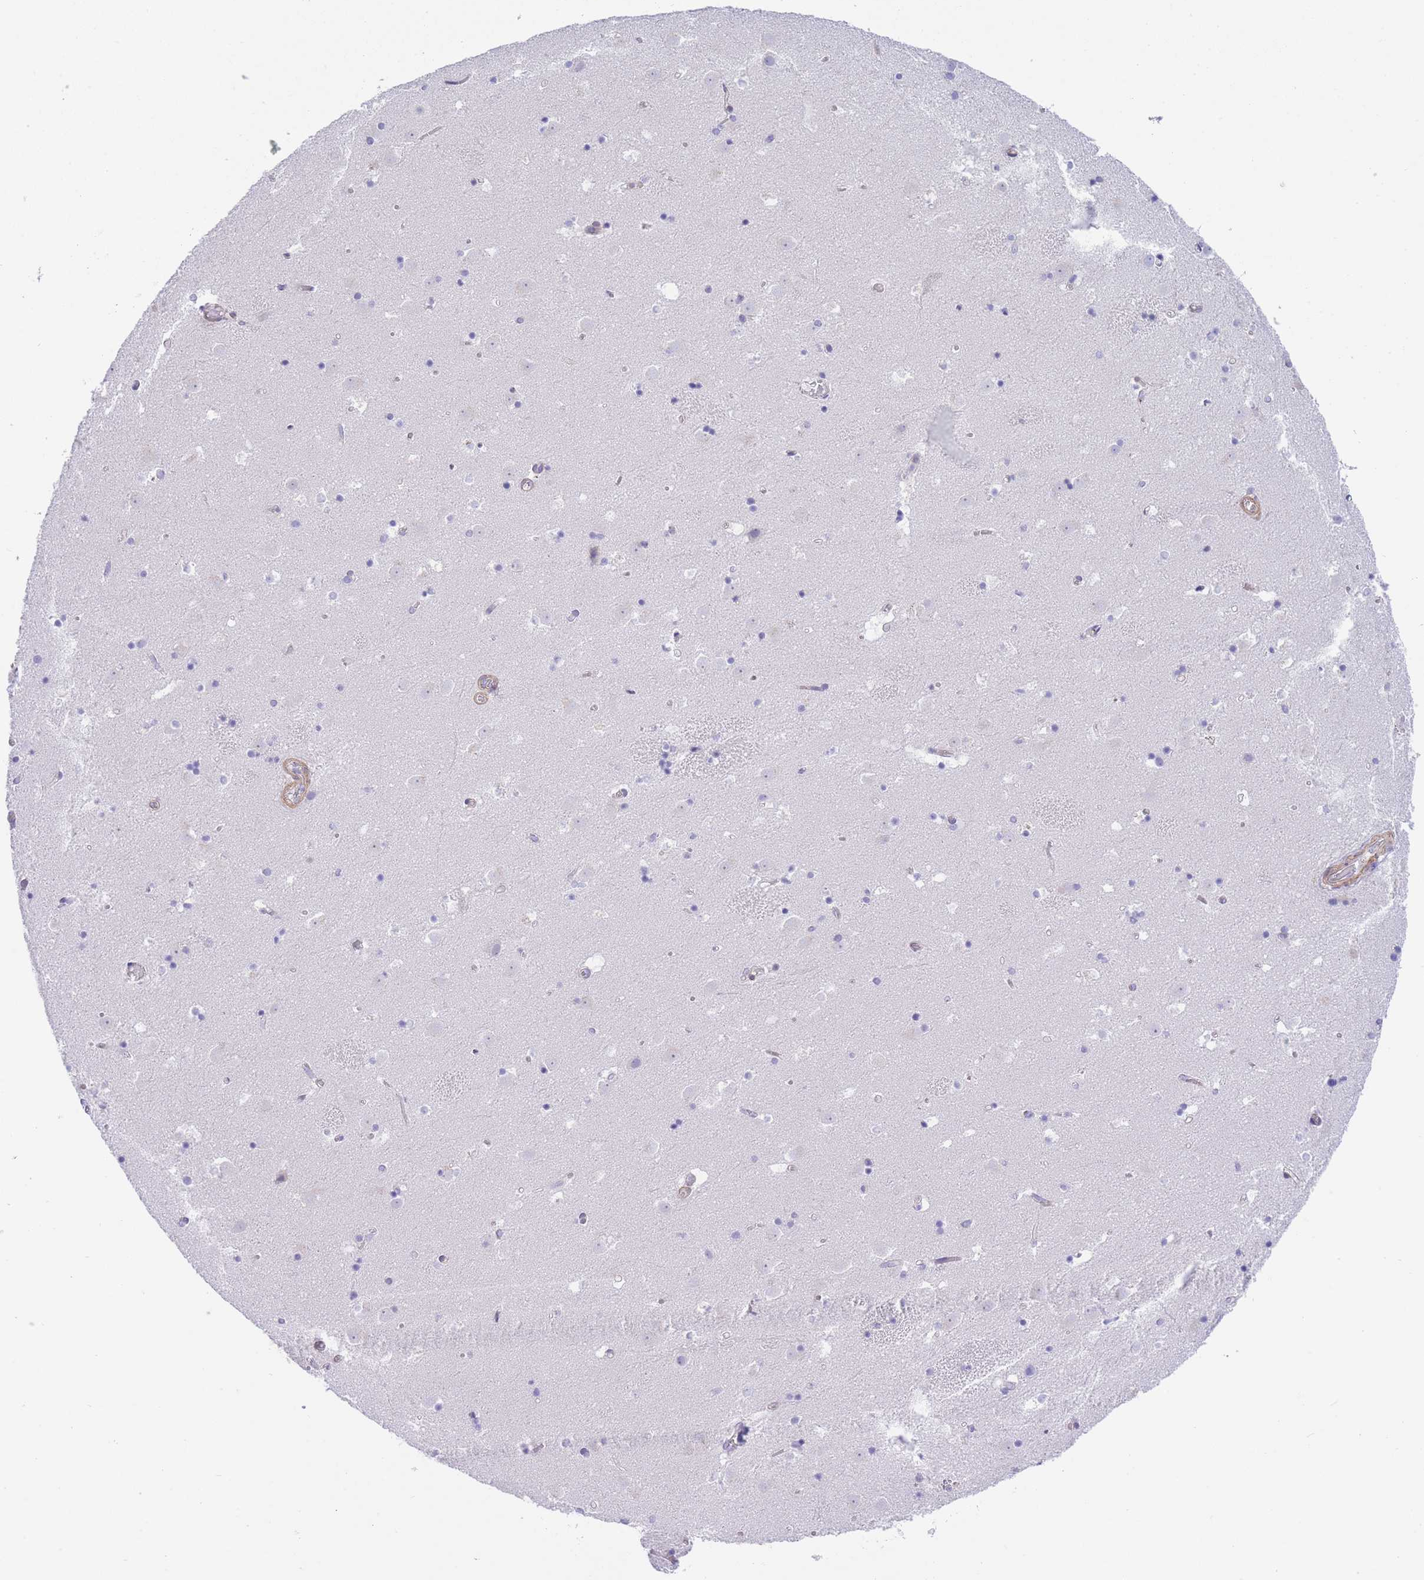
{"staining": {"intensity": "negative", "quantity": "none", "location": "none"}, "tissue": "caudate", "cell_type": "Glial cells", "image_type": "normal", "snomed": [{"axis": "morphology", "description": "Normal tissue, NOS"}, {"axis": "topography", "description": "Lateral ventricle wall"}], "caption": "There is no significant positivity in glial cells of caudate. (DAB immunohistochemistry visualized using brightfield microscopy, high magnification).", "gene": "ENSG00000289258", "patient": {"sex": "male", "age": 25}}